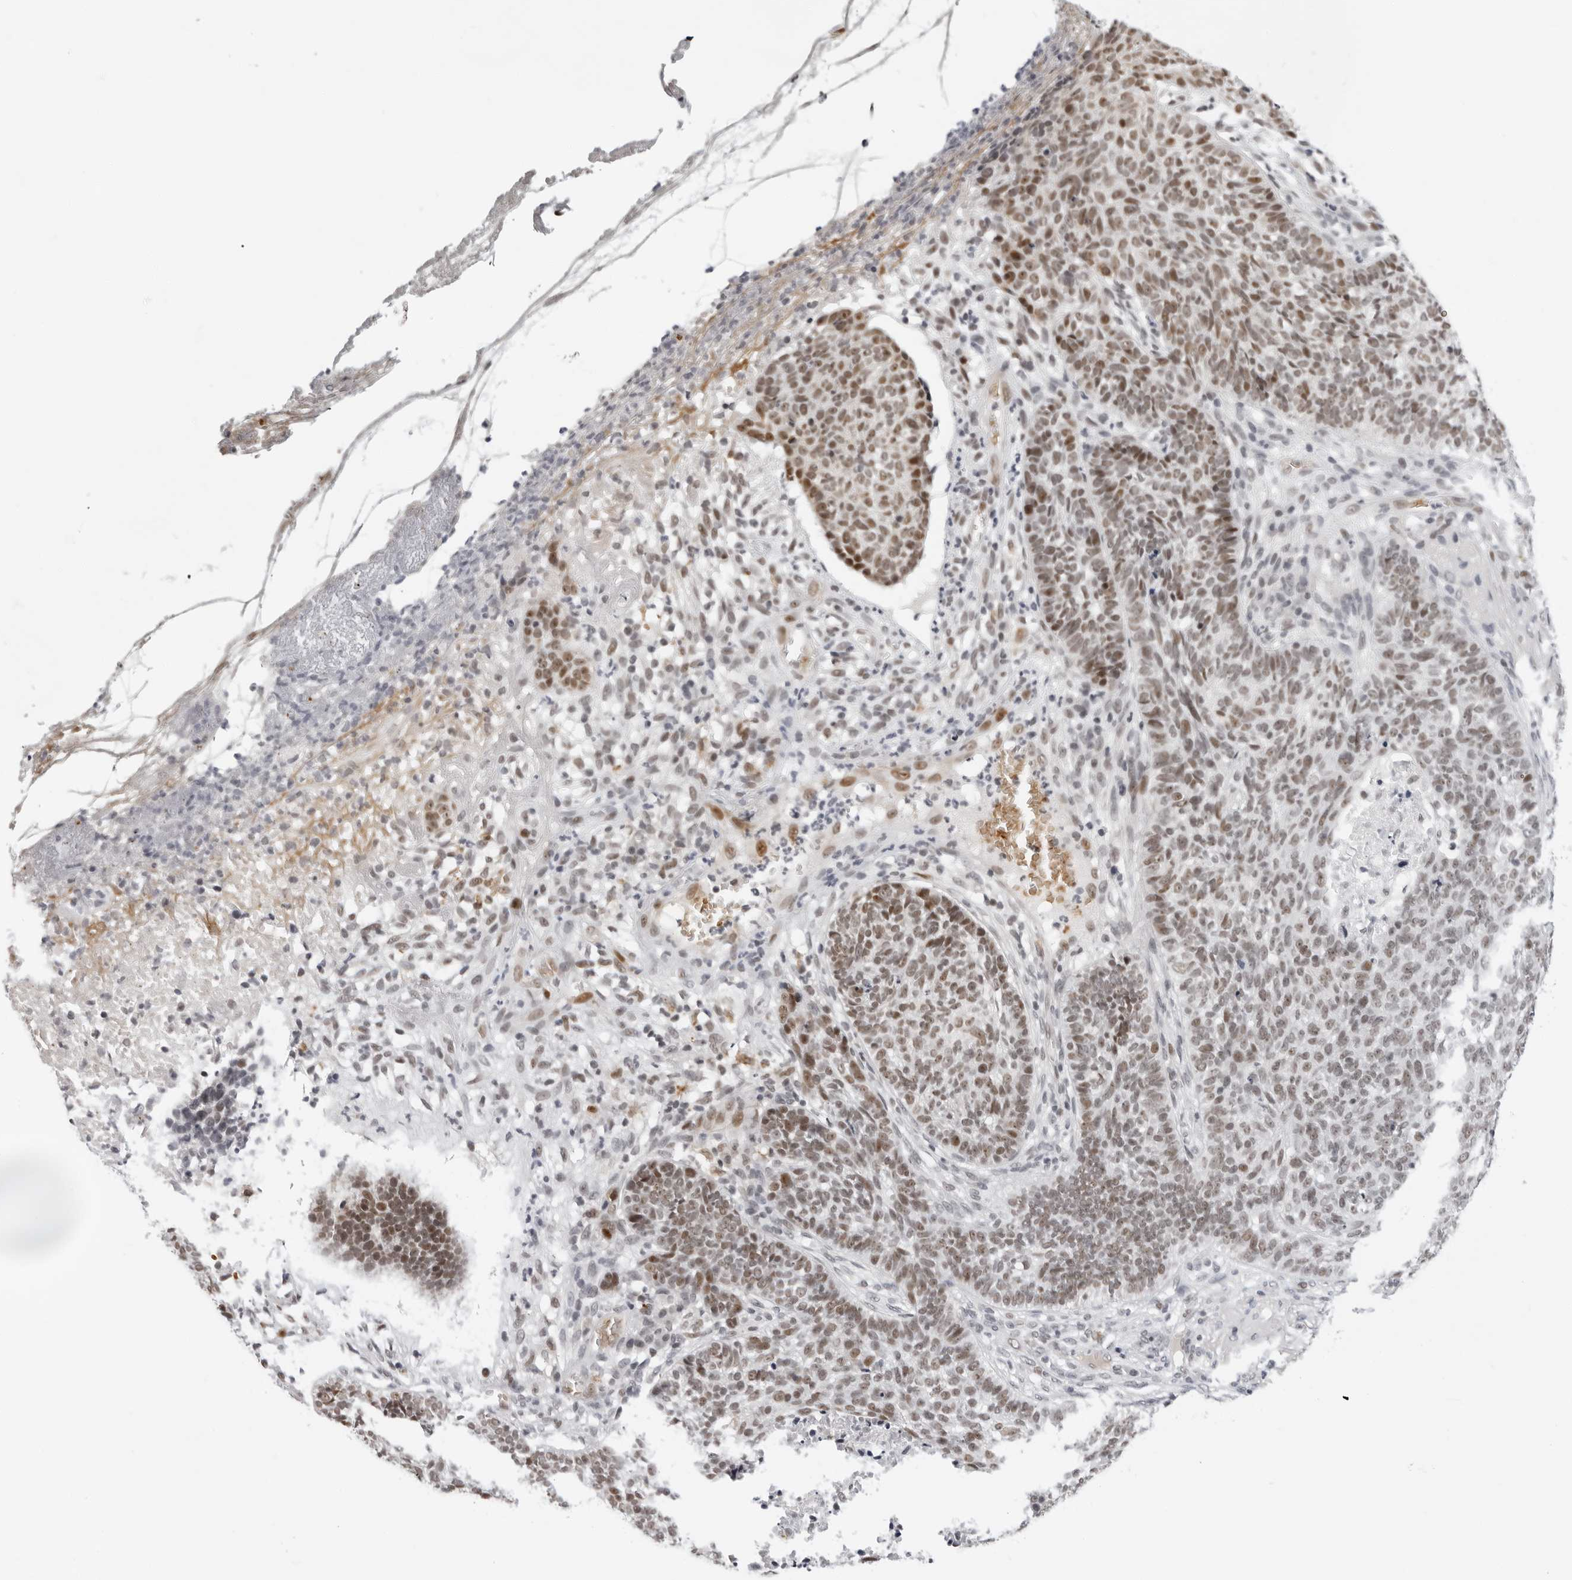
{"staining": {"intensity": "moderate", "quantity": ">75%", "location": "nuclear"}, "tissue": "skin cancer", "cell_type": "Tumor cells", "image_type": "cancer", "snomed": [{"axis": "morphology", "description": "Basal cell carcinoma"}, {"axis": "topography", "description": "Skin"}], "caption": "Immunohistochemistry image of skin cancer (basal cell carcinoma) stained for a protein (brown), which reveals medium levels of moderate nuclear staining in about >75% of tumor cells.", "gene": "USP1", "patient": {"sex": "male", "age": 85}}